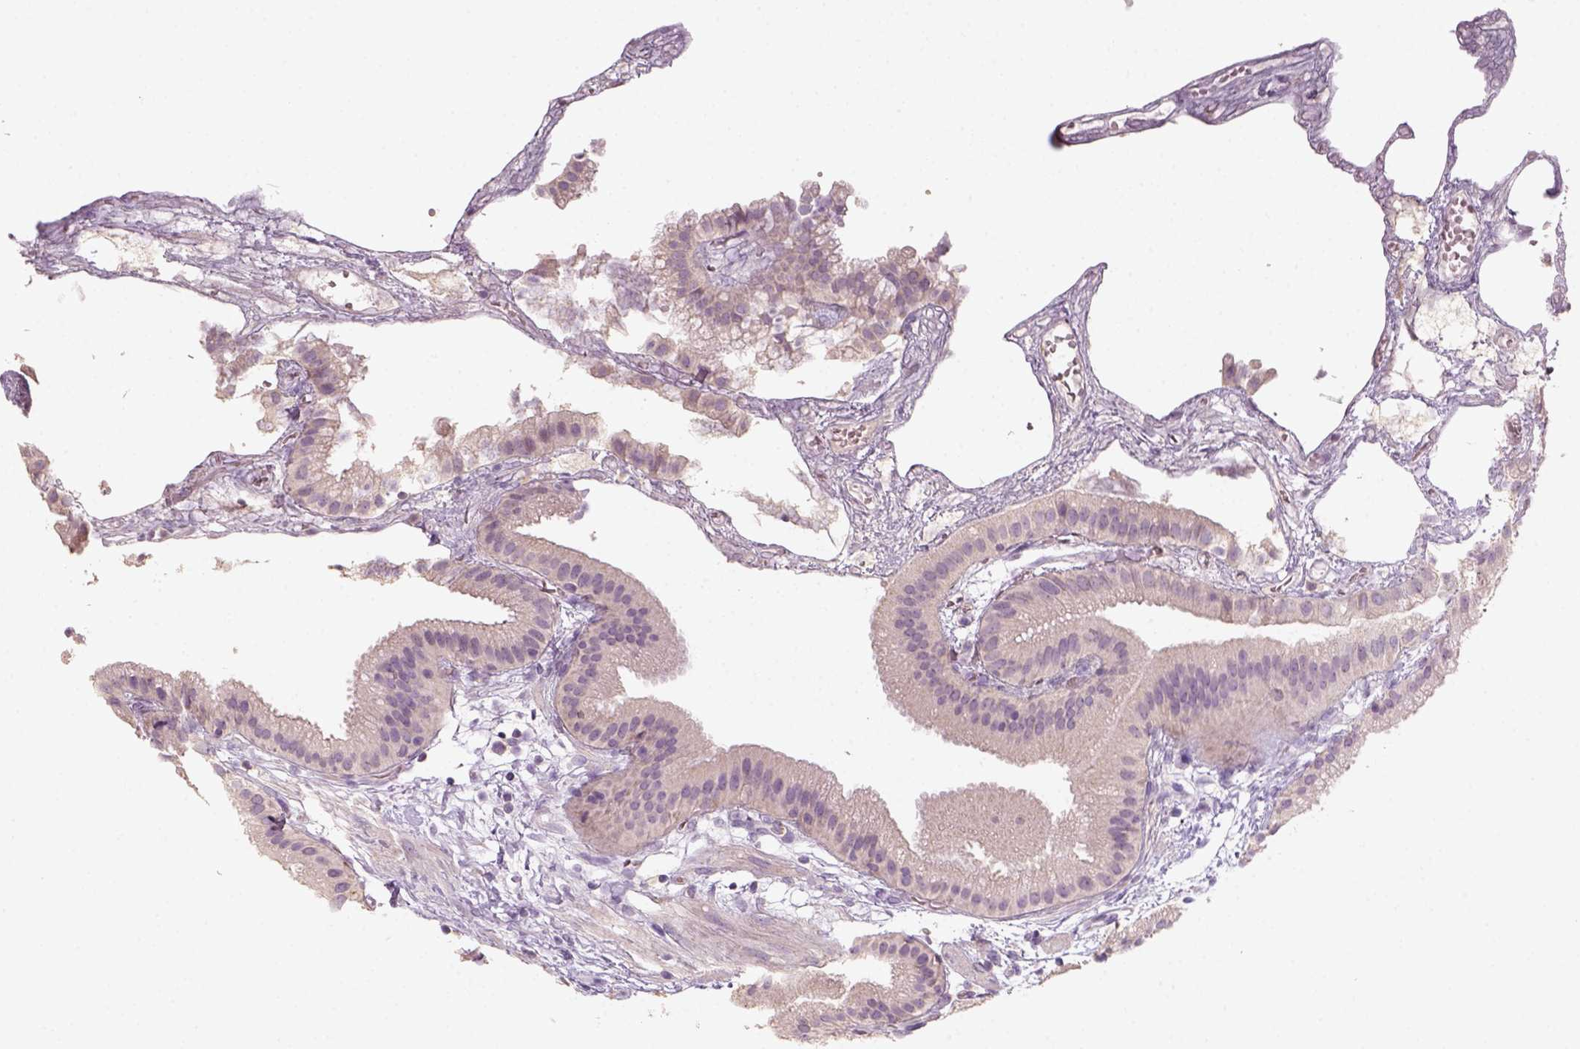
{"staining": {"intensity": "negative", "quantity": "none", "location": "none"}, "tissue": "gallbladder", "cell_type": "Glandular cells", "image_type": "normal", "snomed": [{"axis": "morphology", "description": "Normal tissue, NOS"}, {"axis": "topography", "description": "Gallbladder"}], "caption": "Immunohistochemical staining of unremarkable gallbladder reveals no significant expression in glandular cells.", "gene": "AQP9", "patient": {"sex": "female", "age": 63}}